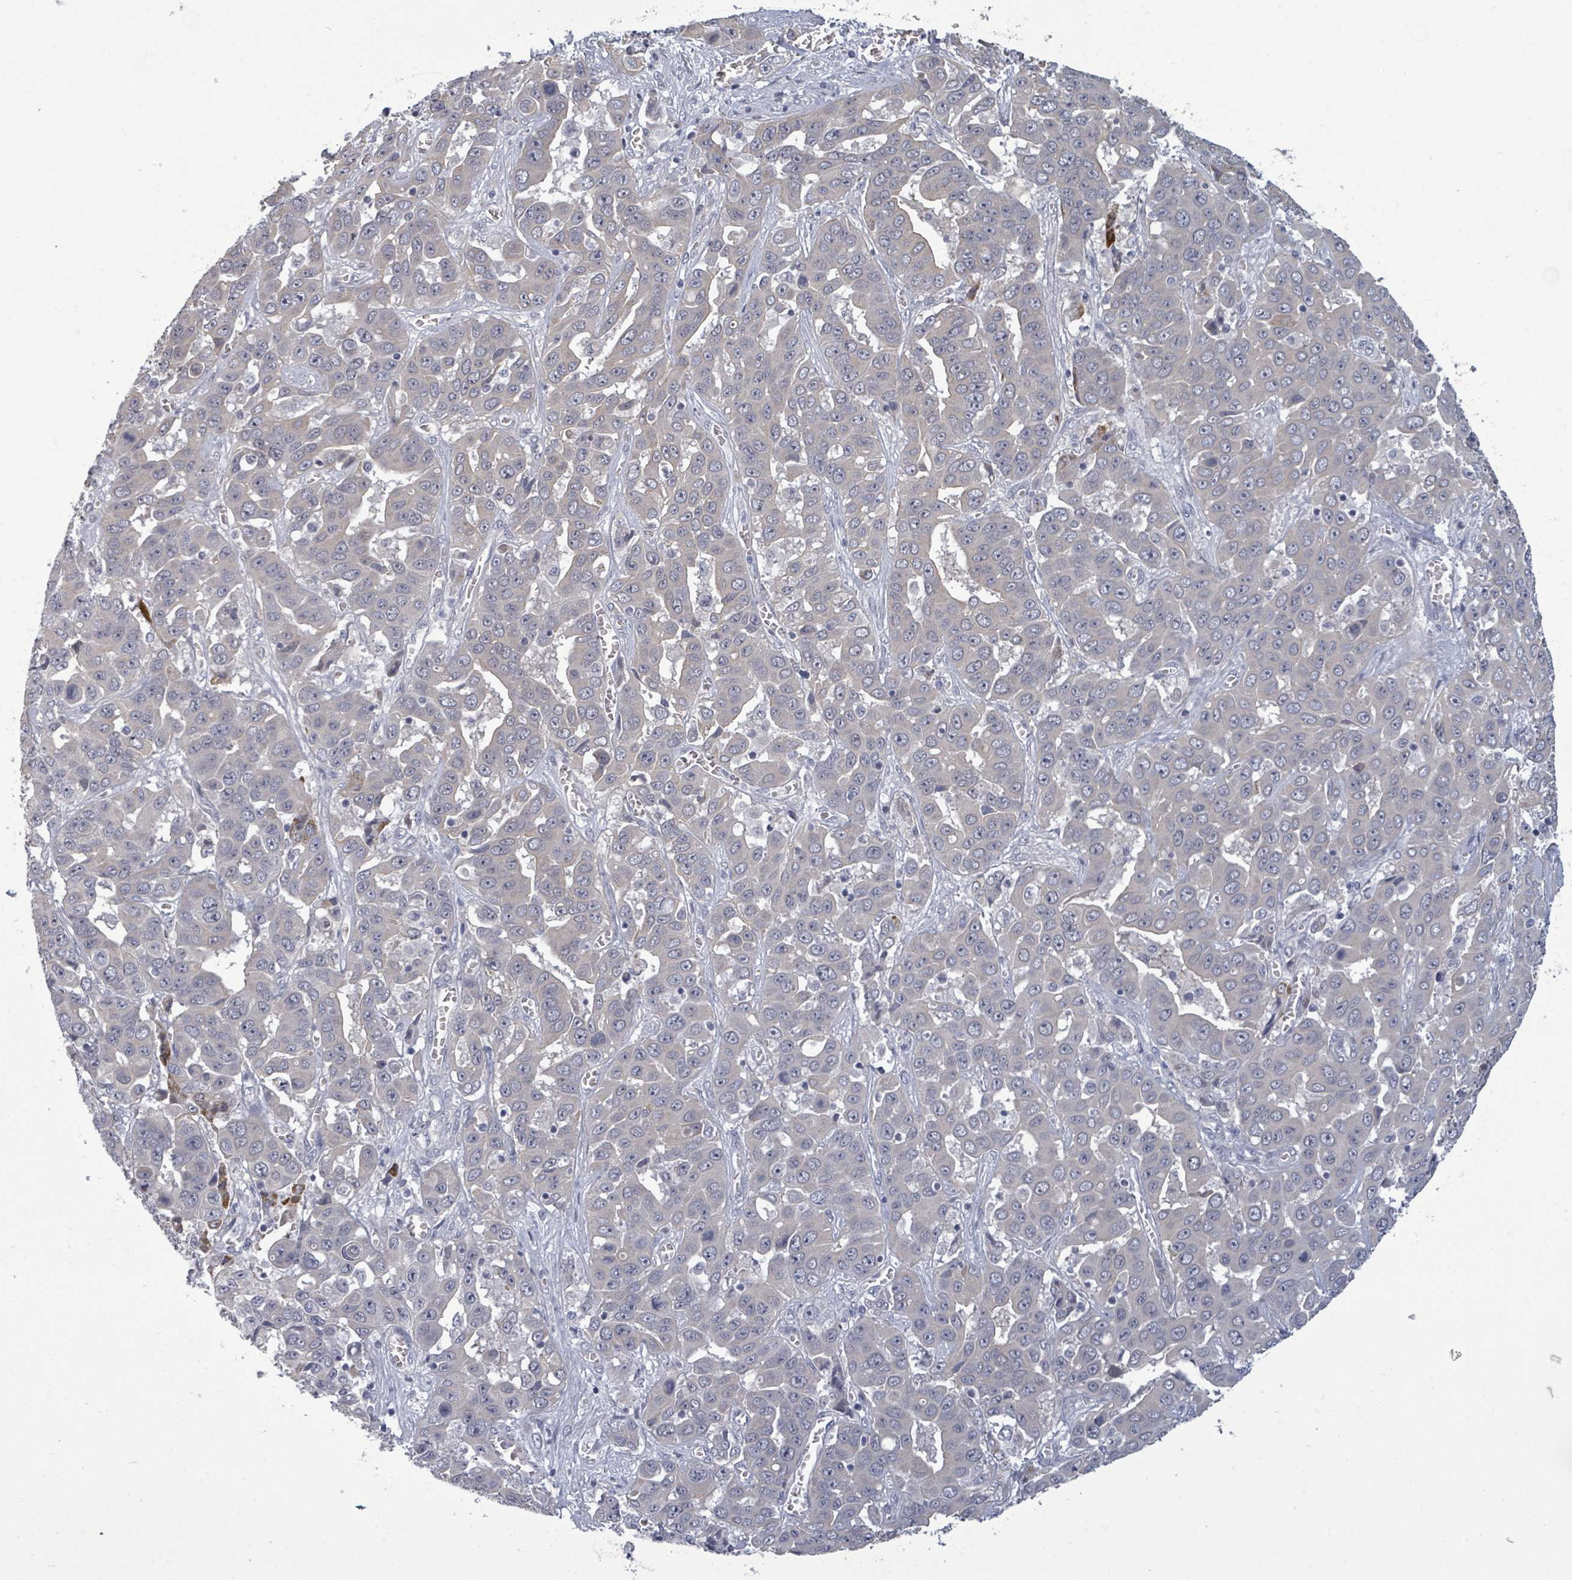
{"staining": {"intensity": "negative", "quantity": "none", "location": "none"}, "tissue": "liver cancer", "cell_type": "Tumor cells", "image_type": "cancer", "snomed": [{"axis": "morphology", "description": "Cholangiocarcinoma"}, {"axis": "topography", "description": "Liver"}], "caption": "Liver cancer was stained to show a protein in brown. There is no significant staining in tumor cells.", "gene": "ASB12", "patient": {"sex": "female", "age": 52}}